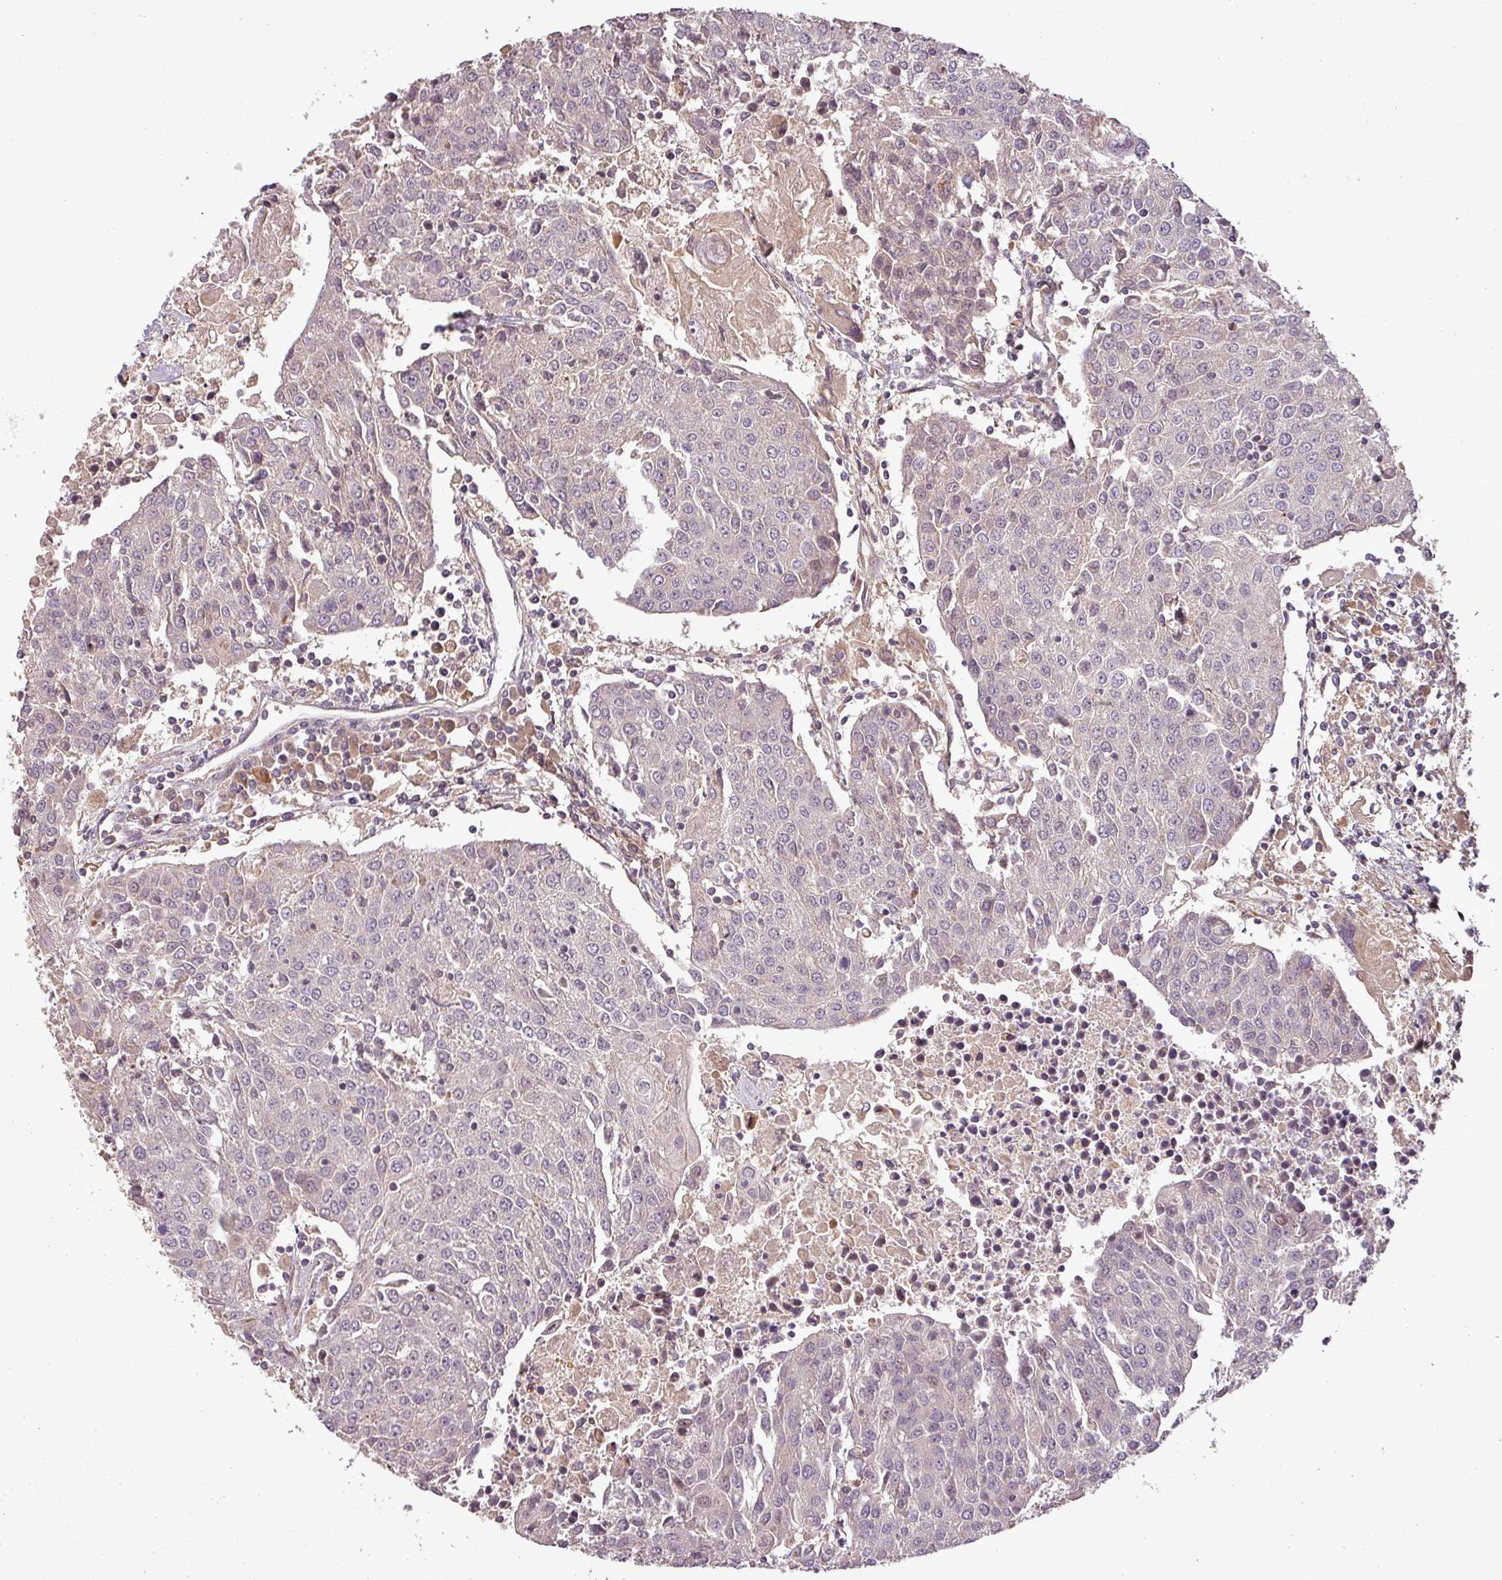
{"staining": {"intensity": "moderate", "quantity": "<25%", "location": "nuclear"}, "tissue": "urothelial cancer", "cell_type": "Tumor cells", "image_type": "cancer", "snomed": [{"axis": "morphology", "description": "Urothelial carcinoma, High grade"}, {"axis": "topography", "description": "Urinary bladder"}], "caption": "Immunohistochemistry micrograph of human high-grade urothelial carcinoma stained for a protein (brown), which exhibits low levels of moderate nuclear staining in approximately <25% of tumor cells.", "gene": "FAIM", "patient": {"sex": "female", "age": 85}}